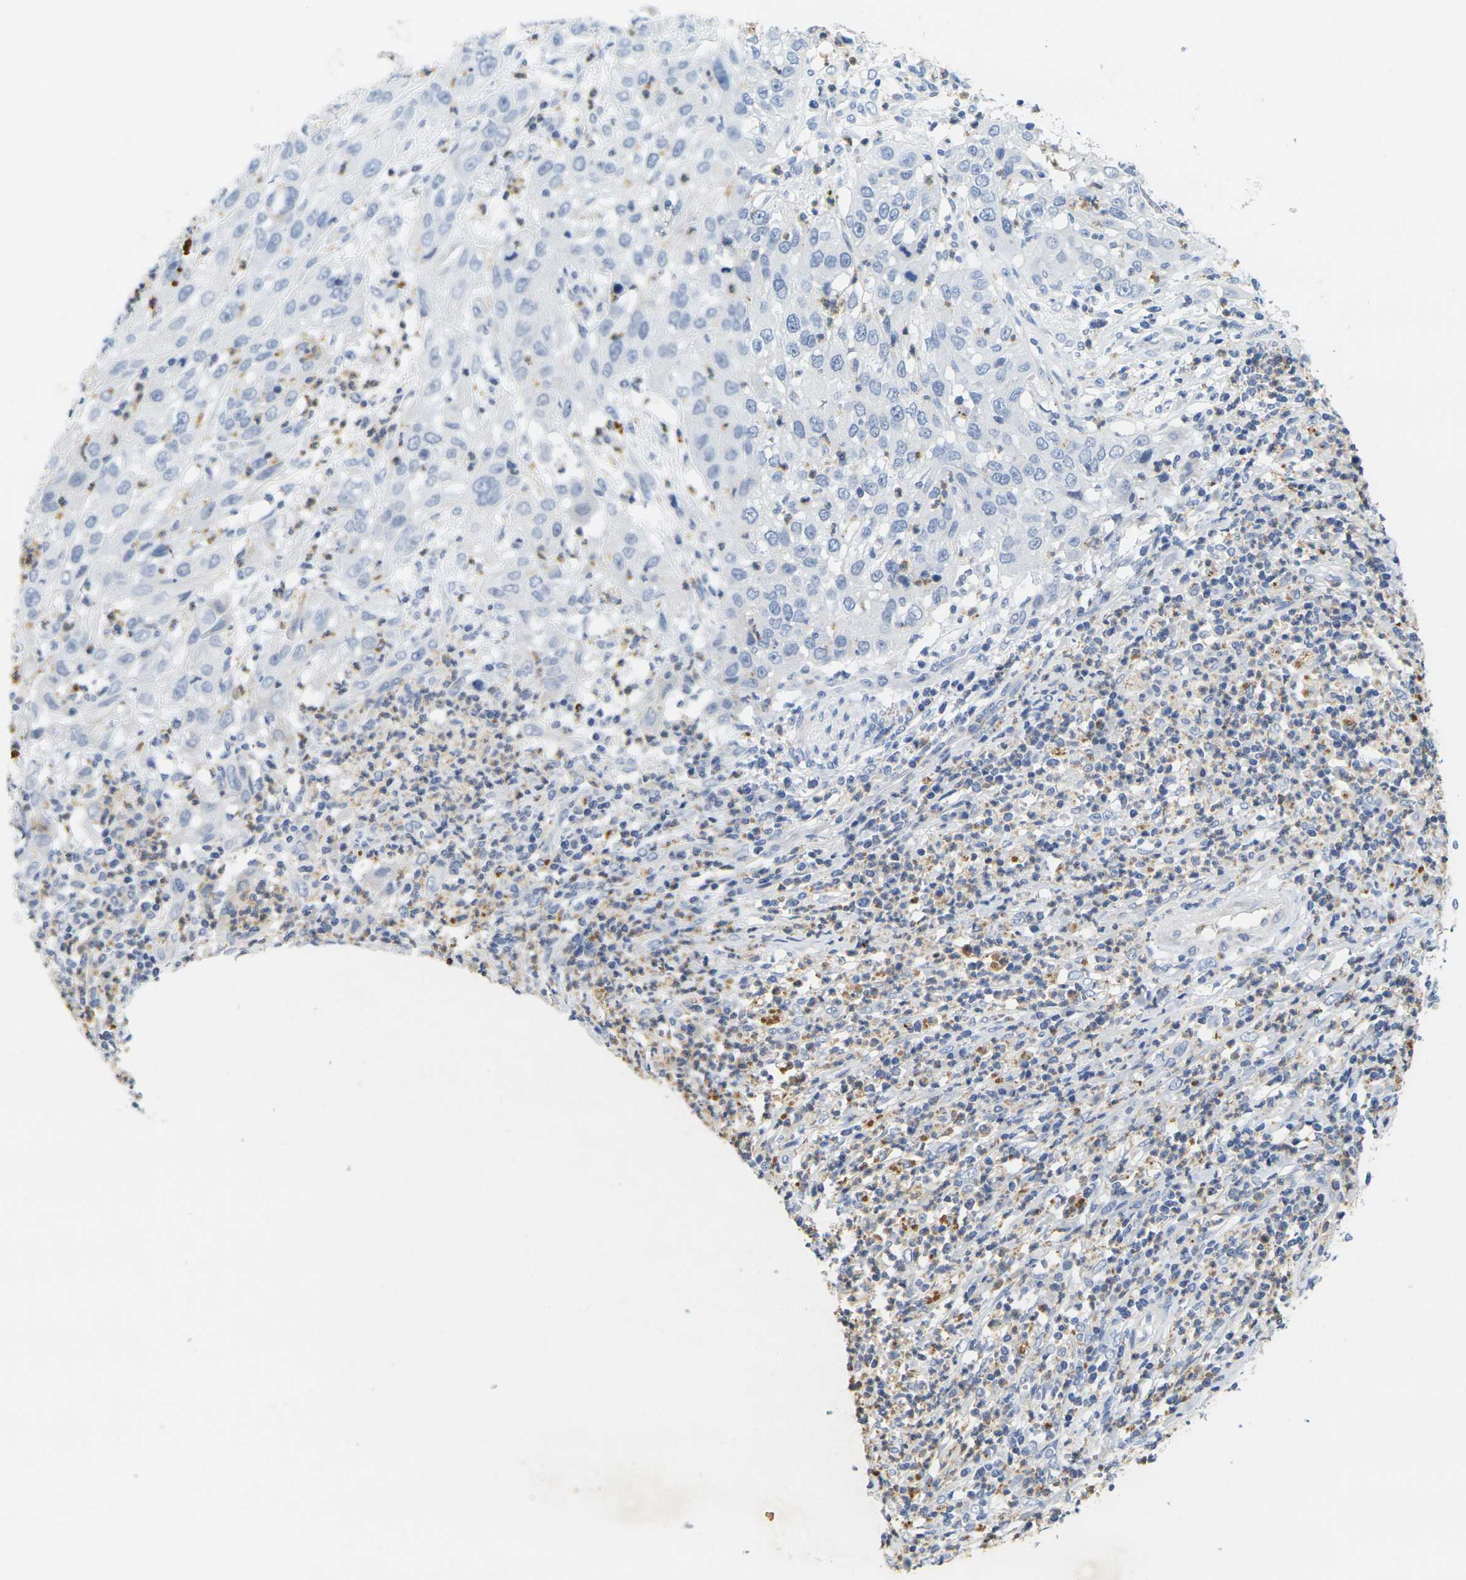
{"staining": {"intensity": "negative", "quantity": "none", "location": "none"}, "tissue": "cervical cancer", "cell_type": "Tumor cells", "image_type": "cancer", "snomed": [{"axis": "morphology", "description": "Squamous cell carcinoma, NOS"}, {"axis": "topography", "description": "Cervix"}], "caption": "Squamous cell carcinoma (cervical) was stained to show a protein in brown. There is no significant staining in tumor cells.", "gene": "KLK5", "patient": {"sex": "female", "age": 32}}